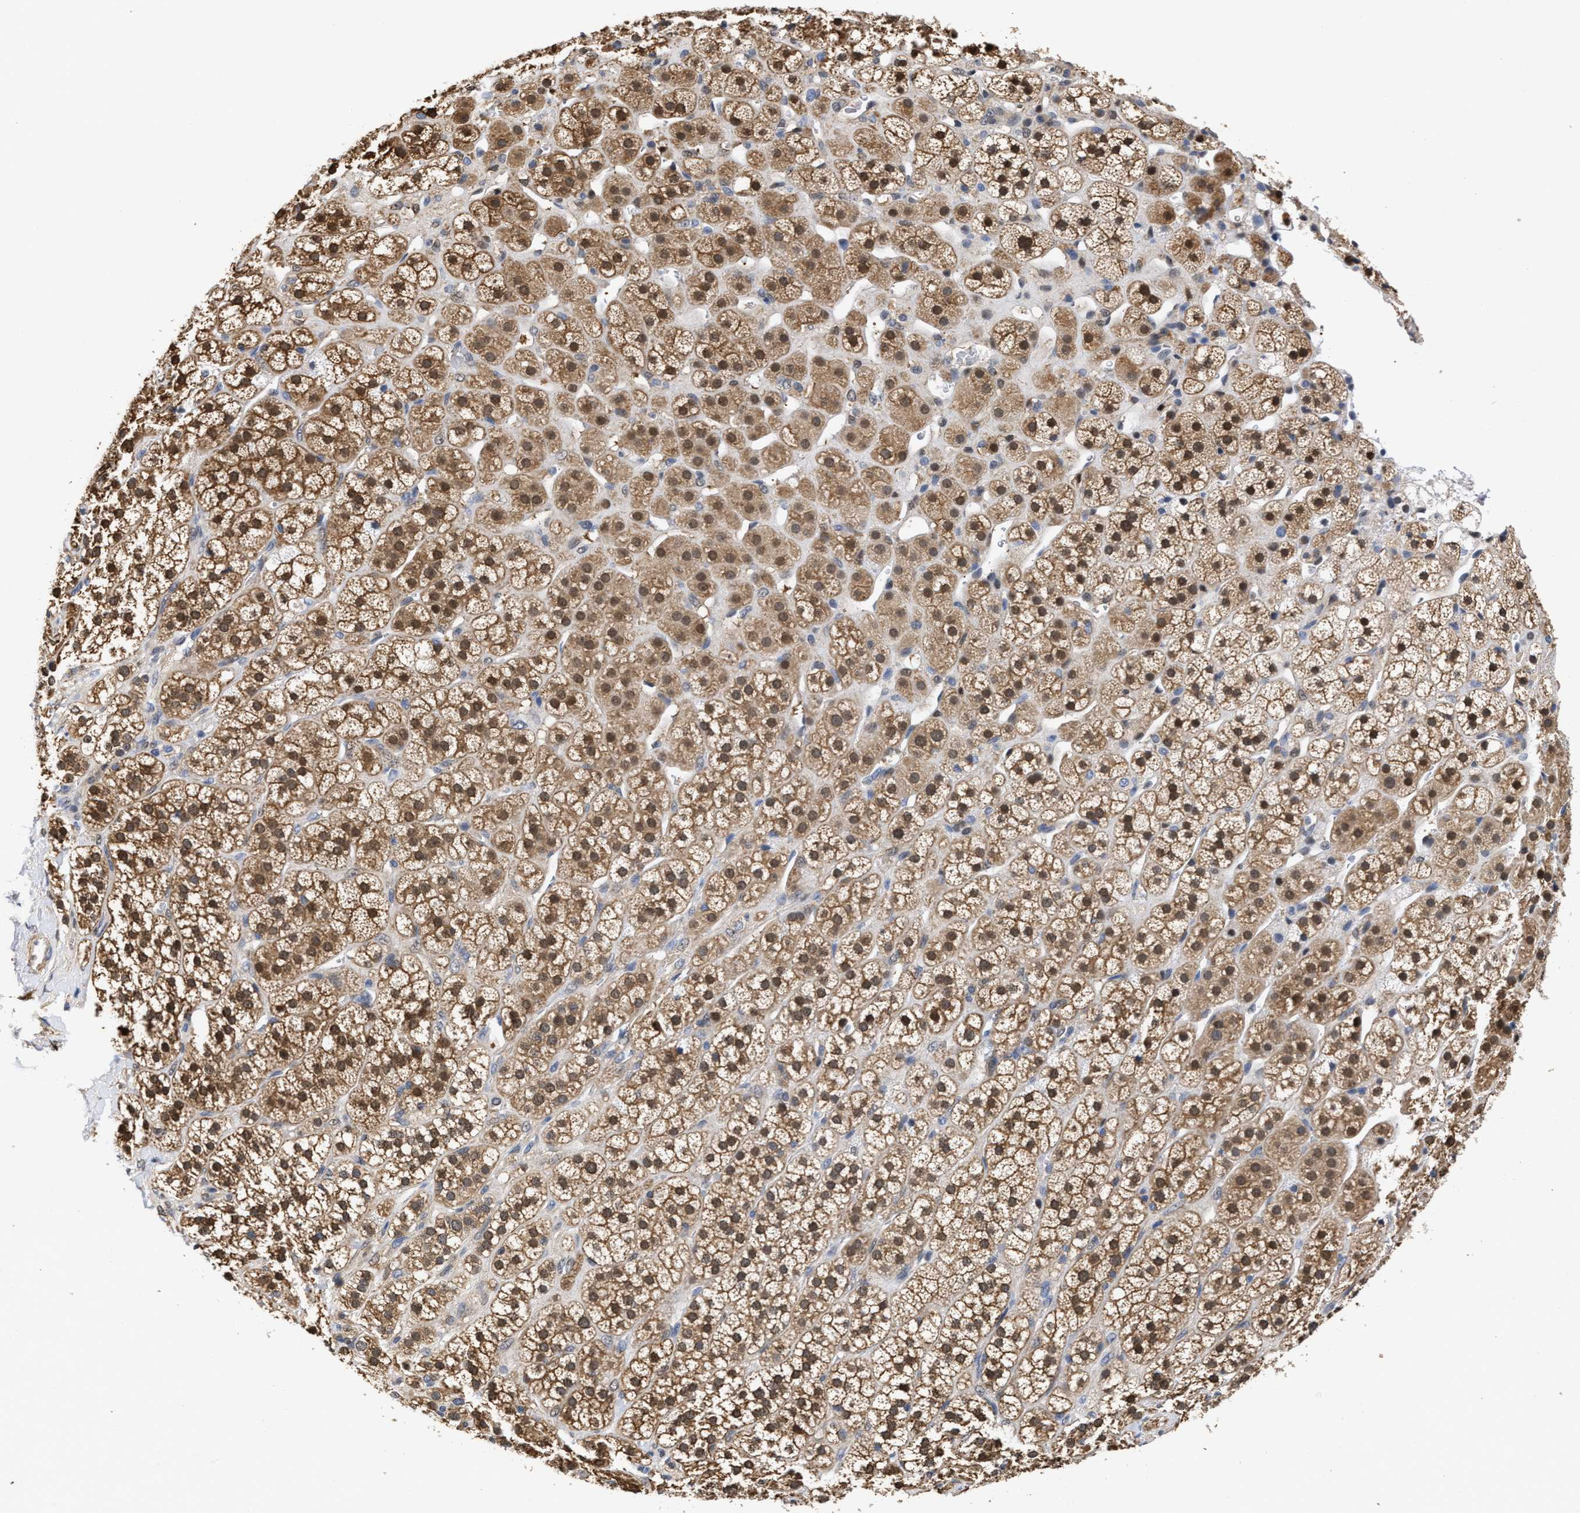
{"staining": {"intensity": "moderate", "quantity": ">75%", "location": "cytoplasmic/membranous,nuclear"}, "tissue": "adrenal gland", "cell_type": "Glandular cells", "image_type": "normal", "snomed": [{"axis": "morphology", "description": "Normal tissue, NOS"}, {"axis": "topography", "description": "Adrenal gland"}], "caption": "Approximately >75% of glandular cells in normal human adrenal gland demonstrate moderate cytoplasmic/membranous,nuclear protein staining as visualized by brown immunohistochemical staining.", "gene": "KLHDC1", "patient": {"sex": "male", "age": 56}}